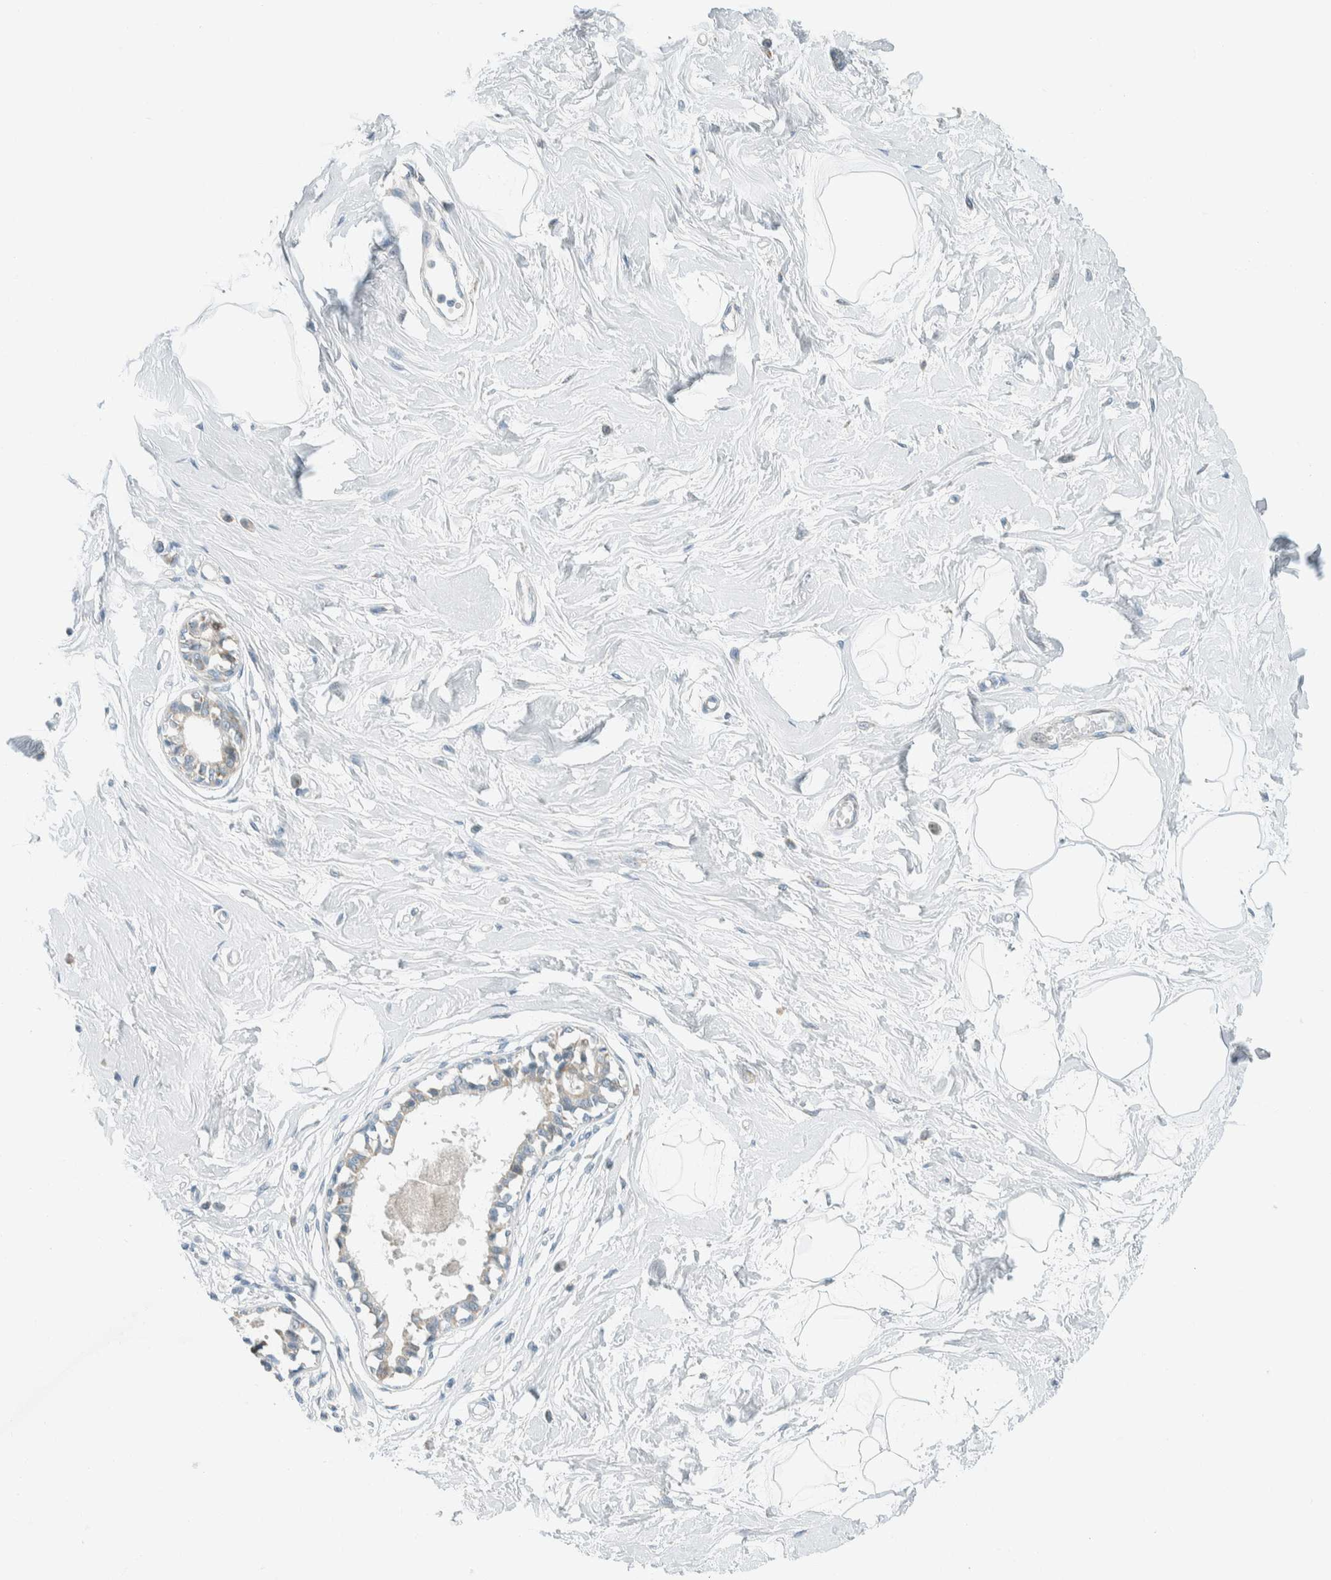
{"staining": {"intensity": "negative", "quantity": "none", "location": "none"}, "tissue": "breast", "cell_type": "Adipocytes", "image_type": "normal", "snomed": [{"axis": "morphology", "description": "Normal tissue, NOS"}, {"axis": "topography", "description": "Breast"}], "caption": "IHC image of benign human breast stained for a protein (brown), which reveals no positivity in adipocytes. Nuclei are stained in blue.", "gene": "AARSD1", "patient": {"sex": "female", "age": 45}}